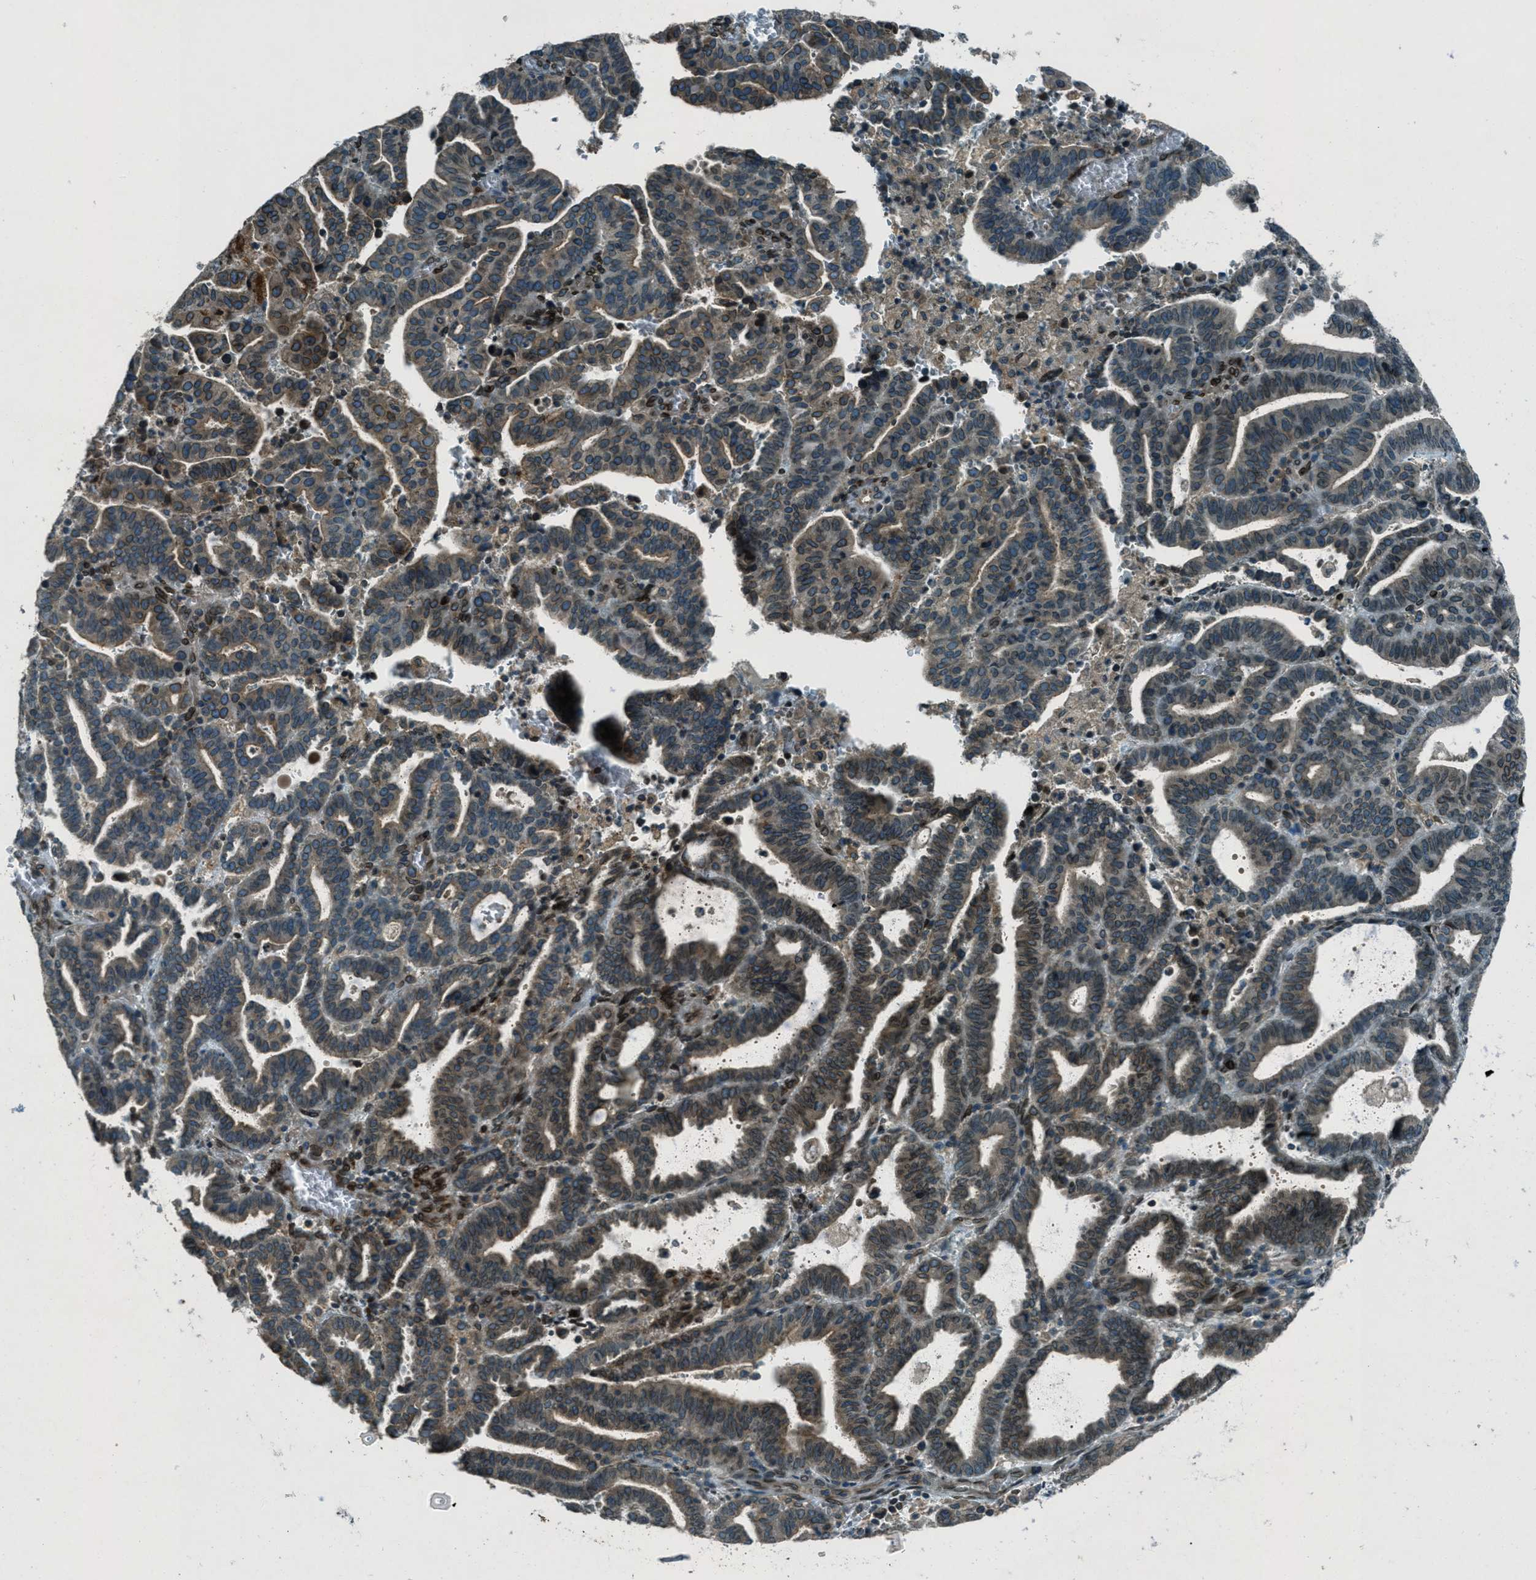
{"staining": {"intensity": "moderate", "quantity": ">75%", "location": "cytoplasmic/membranous,nuclear"}, "tissue": "endometrial cancer", "cell_type": "Tumor cells", "image_type": "cancer", "snomed": [{"axis": "morphology", "description": "Adenocarcinoma, NOS"}, {"axis": "topography", "description": "Uterus"}], "caption": "The micrograph shows immunohistochemical staining of adenocarcinoma (endometrial). There is moderate cytoplasmic/membranous and nuclear expression is appreciated in approximately >75% of tumor cells.", "gene": "LEMD2", "patient": {"sex": "female", "age": 83}}